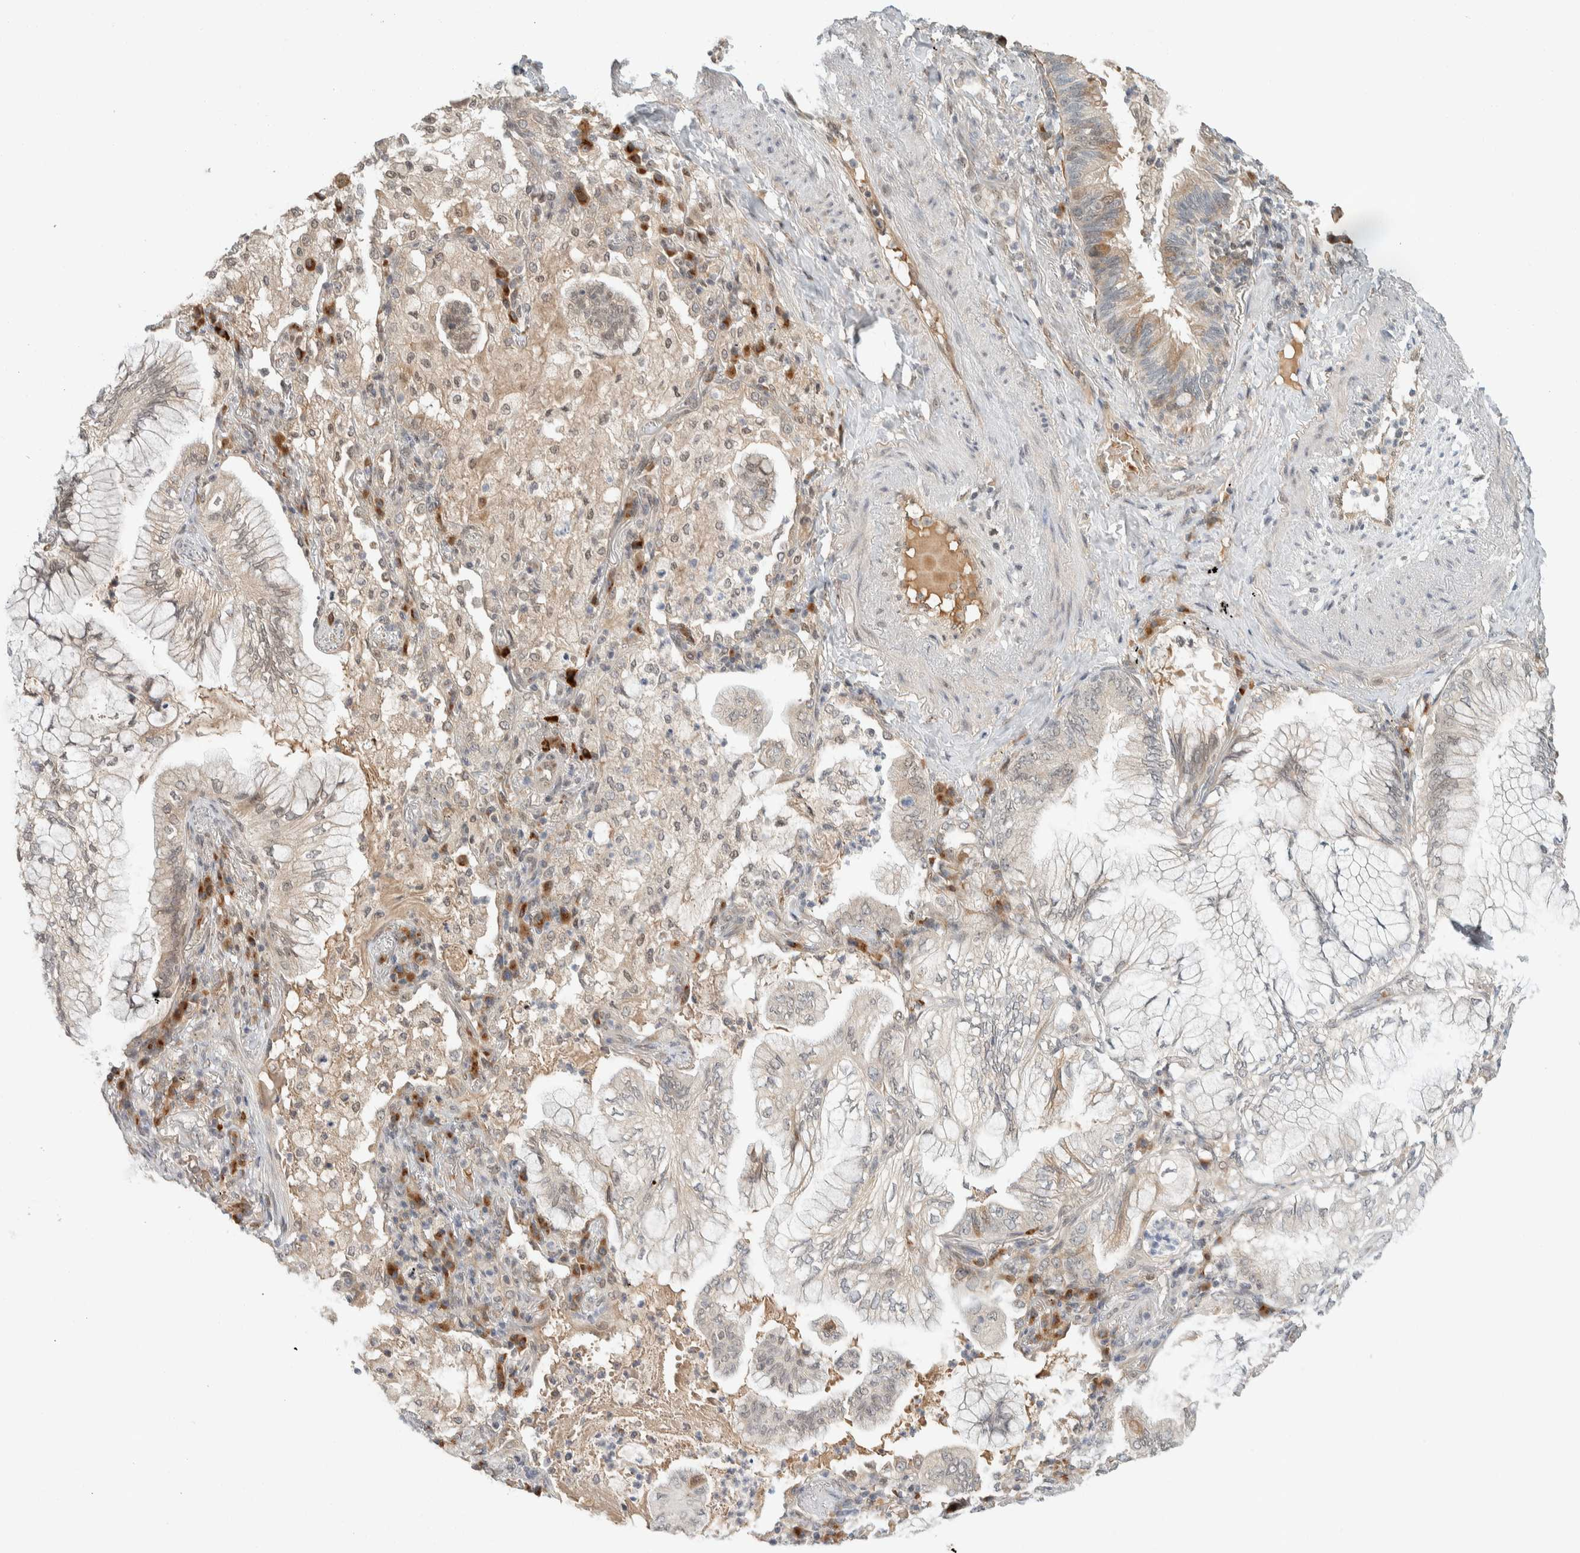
{"staining": {"intensity": "weak", "quantity": "<25%", "location": "cytoplasmic/membranous"}, "tissue": "lung cancer", "cell_type": "Tumor cells", "image_type": "cancer", "snomed": [{"axis": "morphology", "description": "Adenocarcinoma, NOS"}, {"axis": "topography", "description": "Lung"}], "caption": "Protein analysis of lung adenocarcinoma shows no significant expression in tumor cells. Nuclei are stained in blue.", "gene": "ZBTB2", "patient": {"sex": "female", "age": 70}}